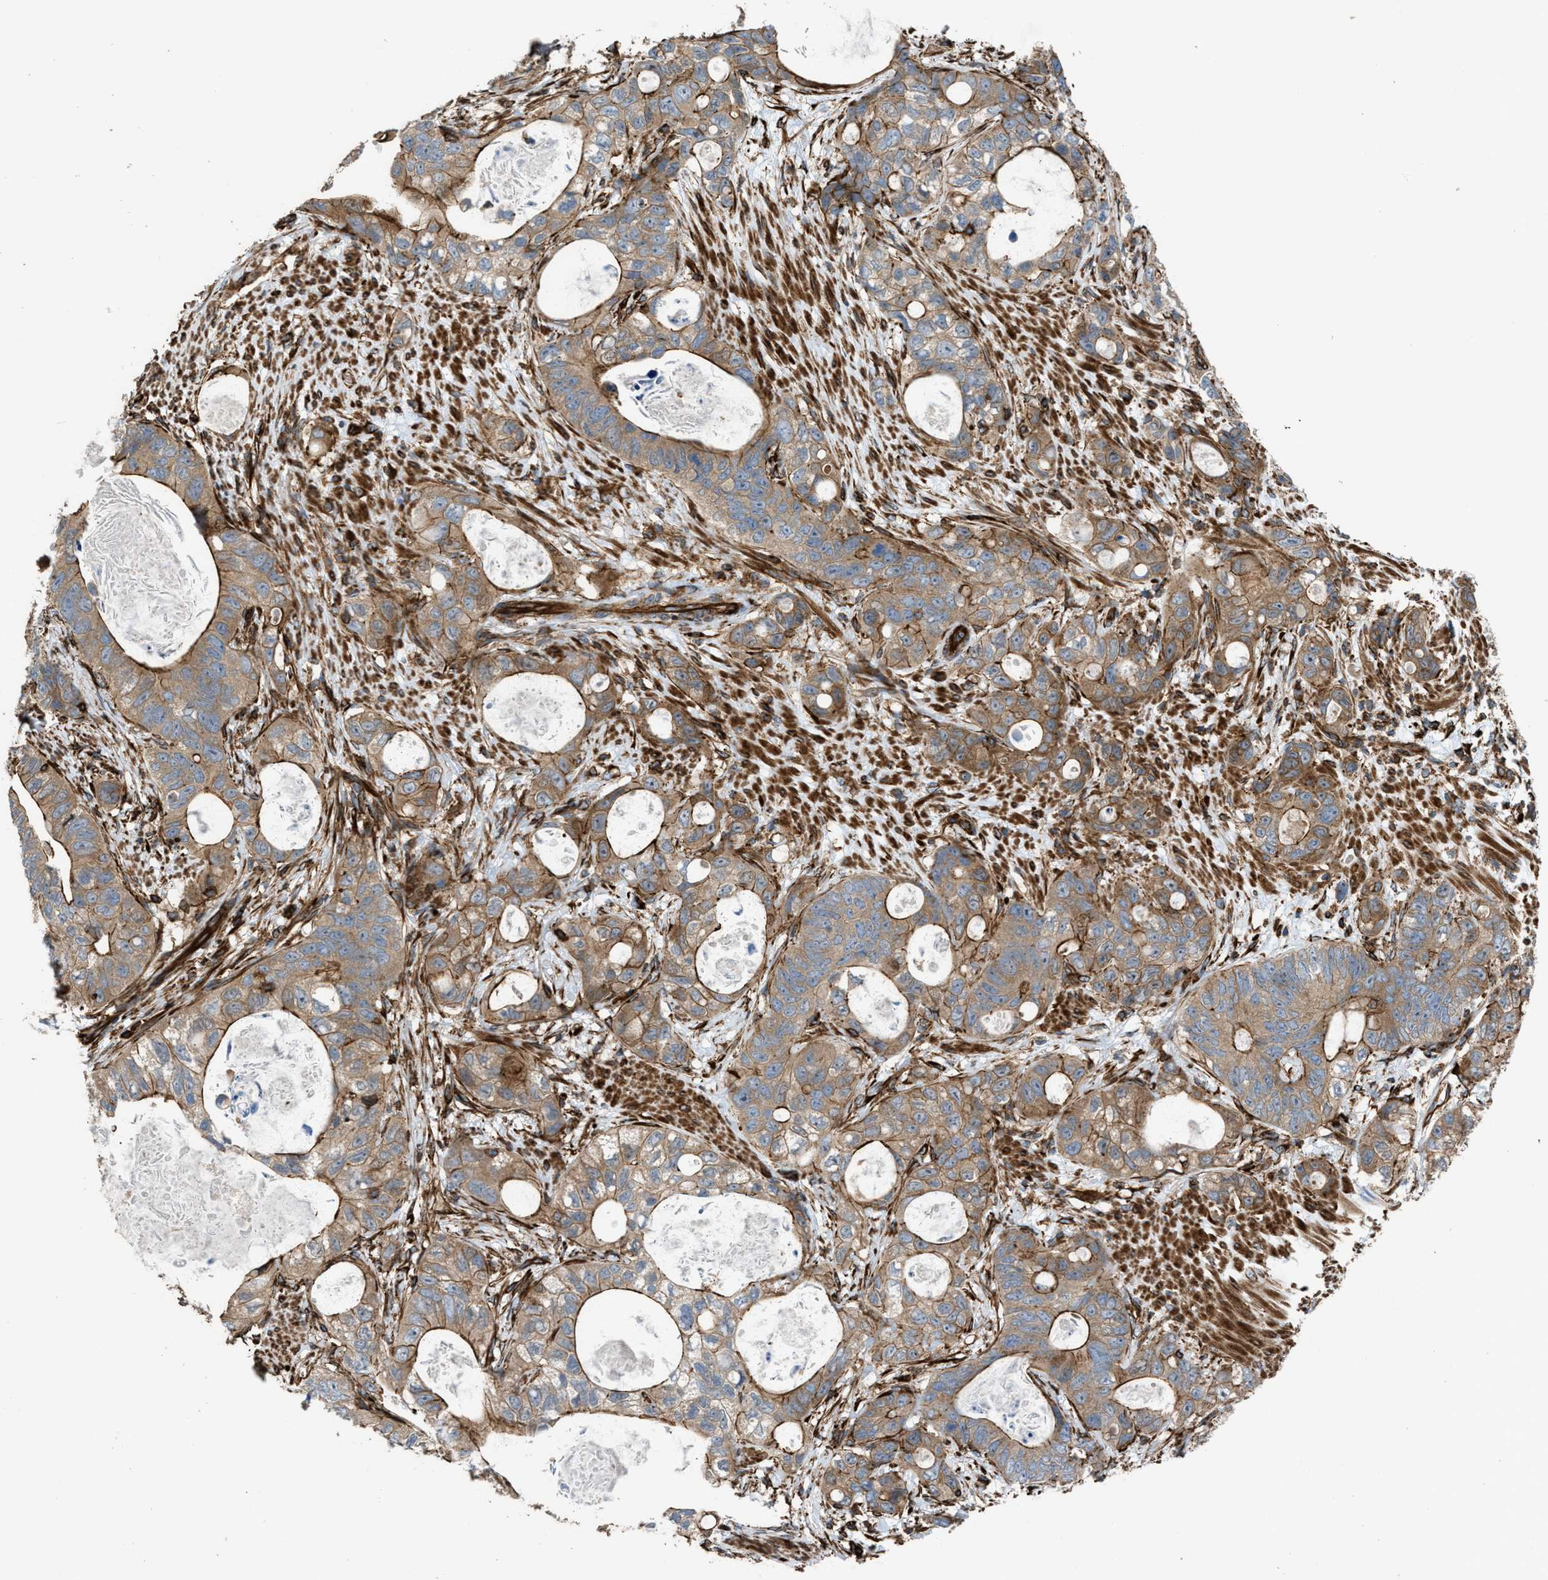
{"staining": {"intensity": "moderate", "quantity": ">75%", "location": "cytoplasmic/membranous"}, "tissue": "stomach cancer", "cell_type": "Tumor cells", "image_type": "cancer", "snomed": [{"axis": "morphology", "description": "Normal tissue, NOS"}, {"axis": "morphology", "description": "Adenocarcinoma, NOS"}, {"axis": "topography", "description": "Stomach"}], "caption": "Immunohistochemical staining of stomach cancer shows moderate cytoplasmic/membranous protein staining in about >75% of tumor cells.", "gene": "EGLN1", "patient": {"sex": "female", "age": 89}}